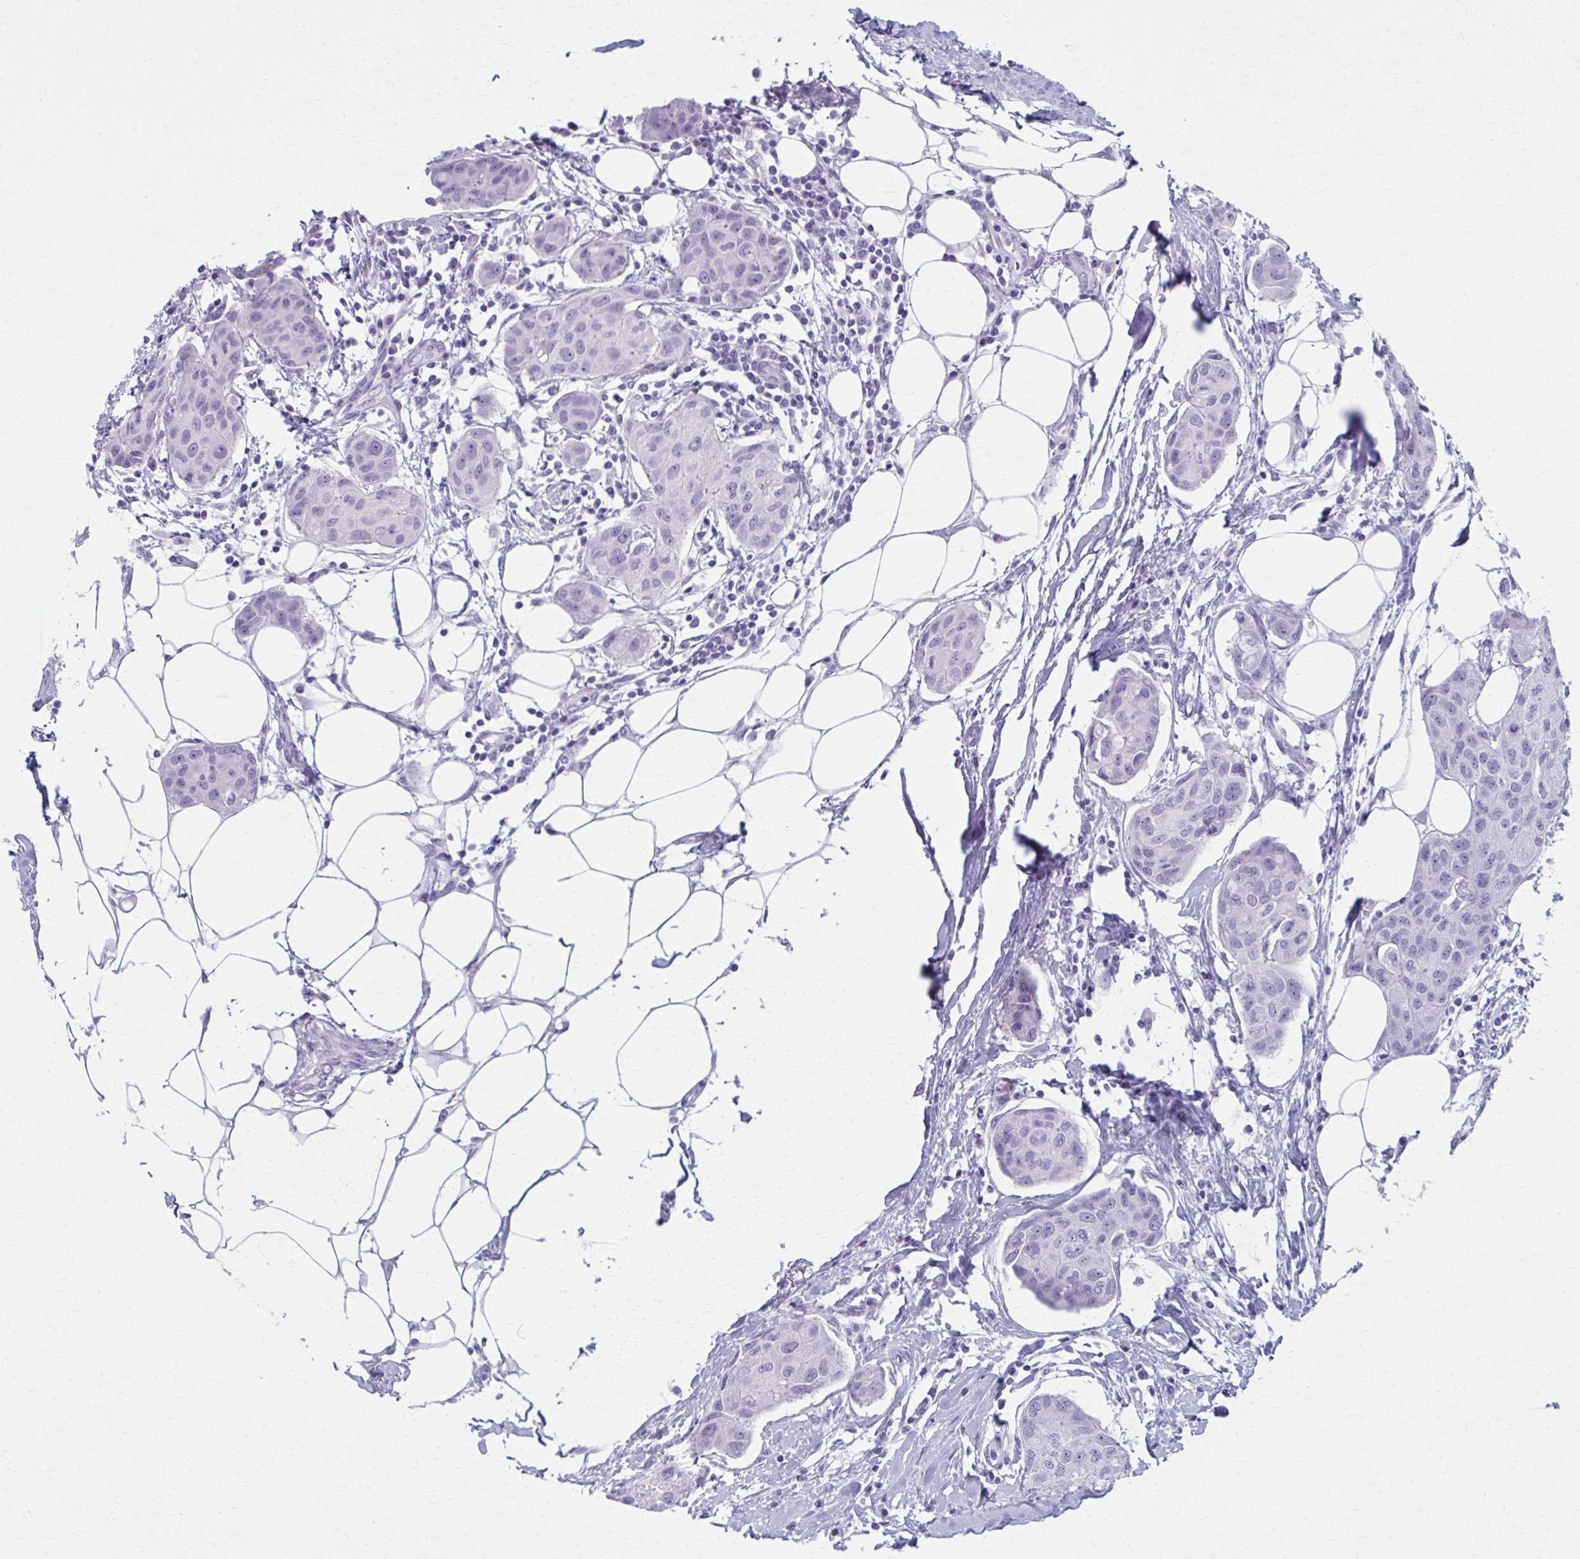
{"staining": {"intensity": "negative", "quantity": "none", "location": "none"}, "tissue": "breast cancer", "cell_type": "Tumor cells", "image_type": "cancer", "snomed": [{"axis": "morphology", "description": "Duct carcinoma"}, {"axis": "topography", "description": "Breast"}, {"axis": "topography", "description": "Lymph node"}], "caption": "Immunohistochemistry of breast cancer (infiltrating ductal carcinoma) demonstrates no positivity in tumor cells. (IHC, brightfield microscopy, high magnification).", "gene": "MPLKIP", "patient": {"sex": "female", "age": 80}}